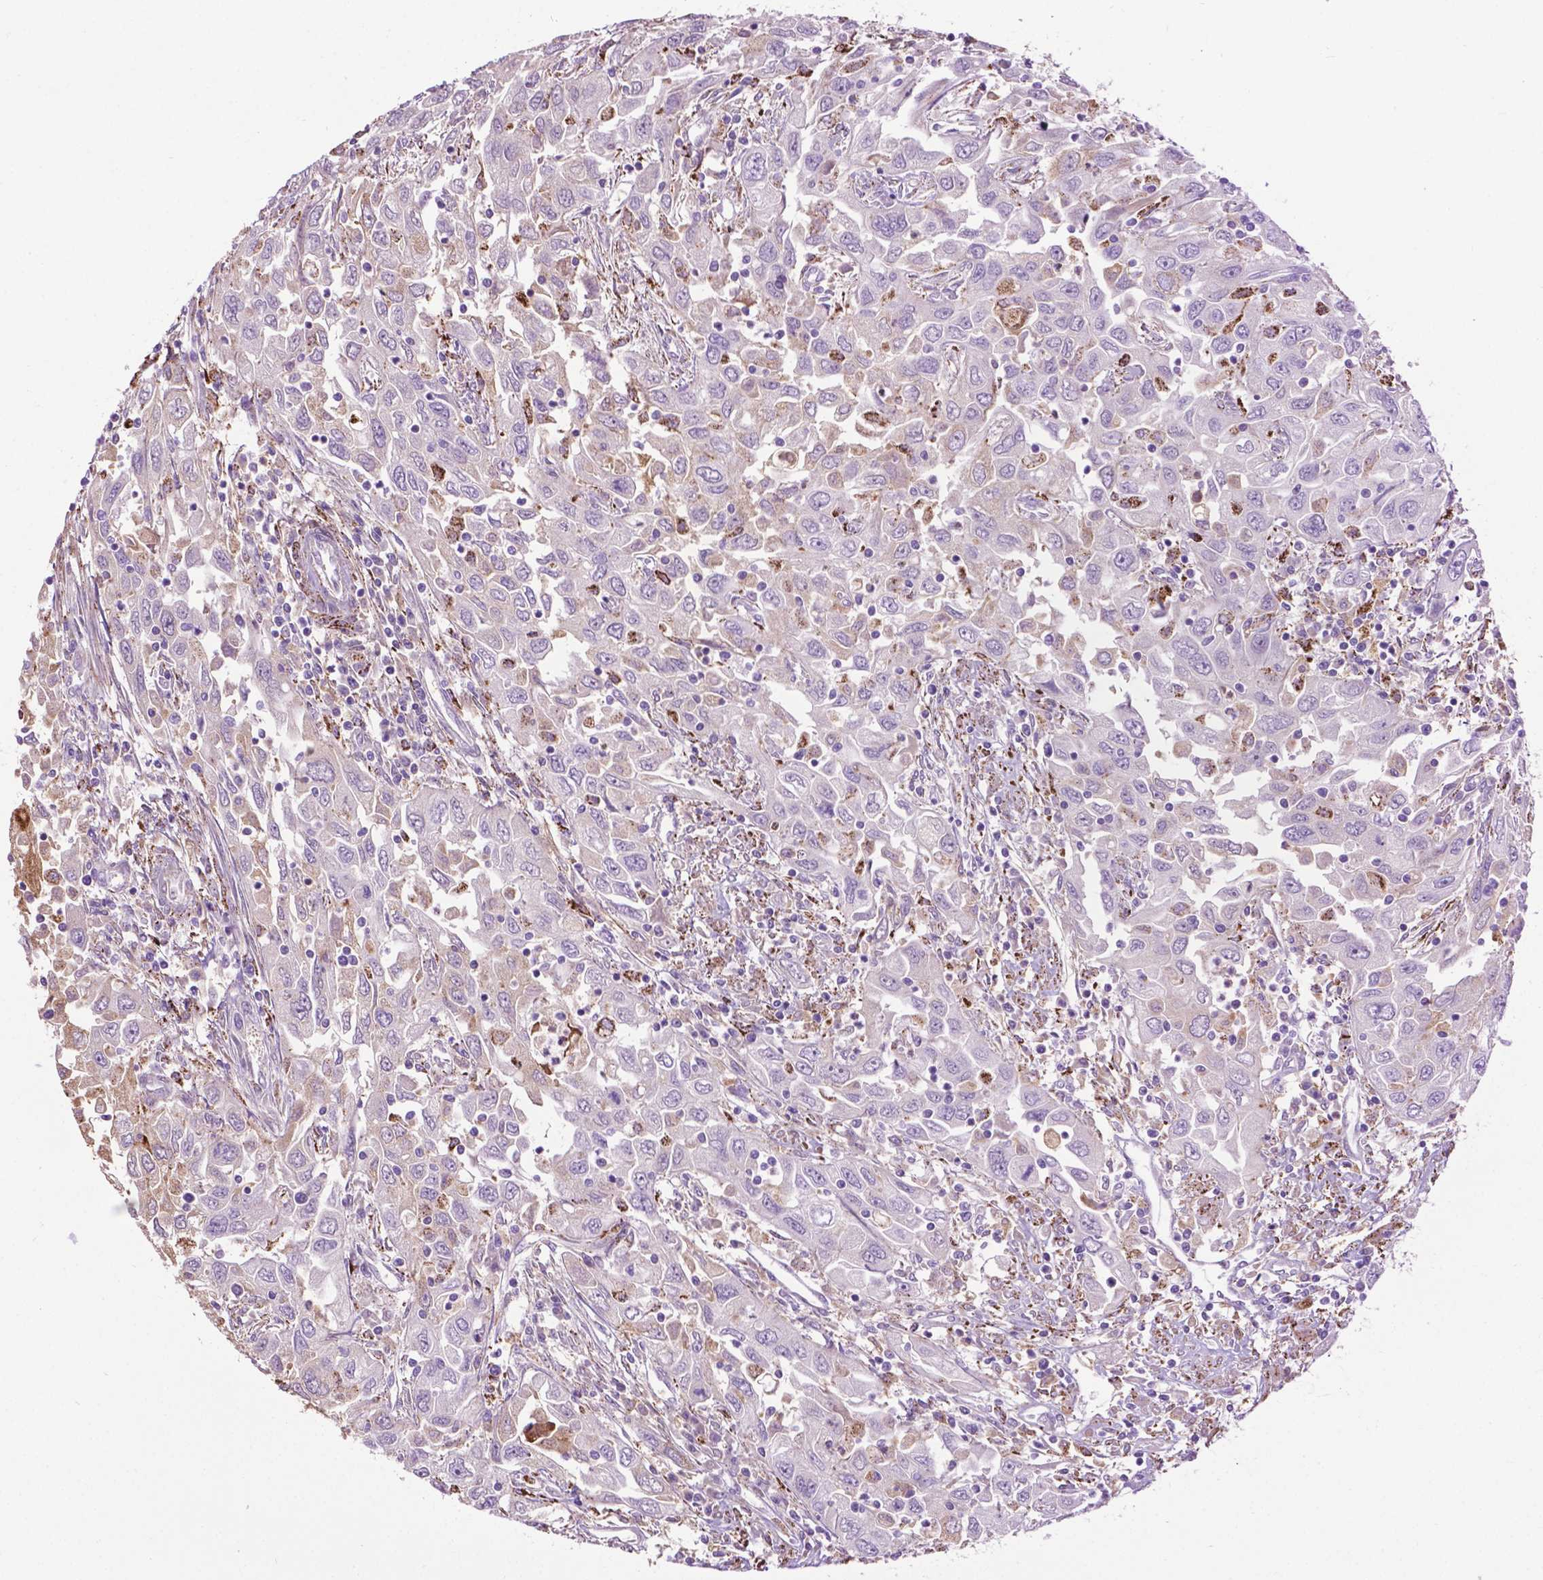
{"staining": {"intensity": "negative", "quantity": "none", "location": "none"}, "tissue": "urothelial cancer", "cell_type": "Tumor cells", "image_type": "cancer", "snomed": [{"axis": "morphology", "description": "Urothelial carcinoma, High grade"}, {"axis": "topography", "description": "Urinary bladder"}], "caption": "Tumor cells show no significant protein staining in urothelial cancer.", "gene": "TMEM132E", "patient": {"sex": "male", "age": 76}}